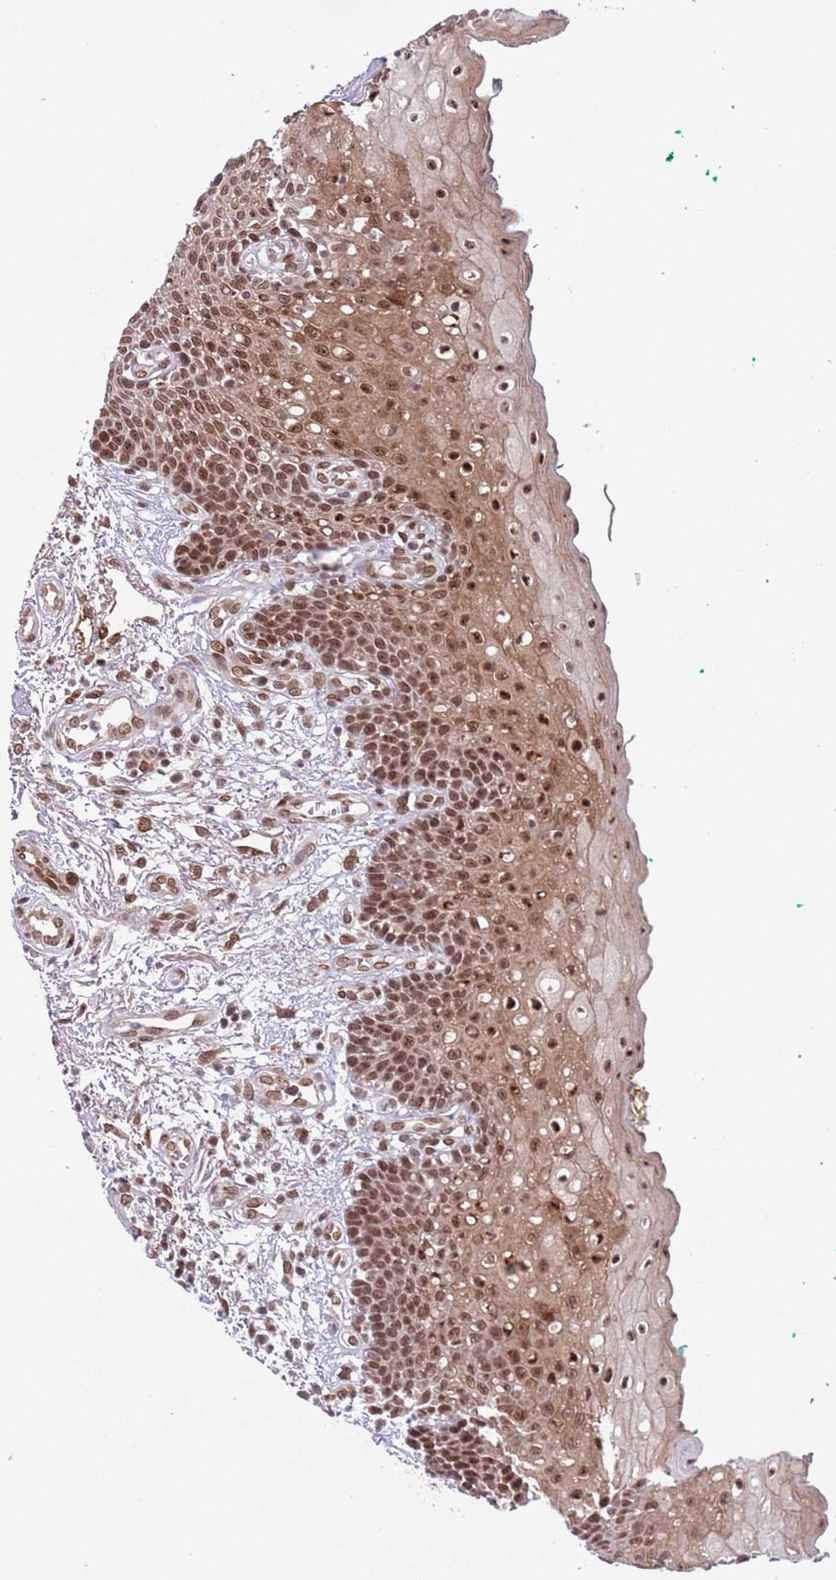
{"staining": {"intensity": "moderate", "quantity": ">75%", "location": "cytoplasmic/membranous,nuclear"}, "tissue": "oral mucosa", "cell_type": "Squamous epithelial cells", "image_type": "normal", "snomed": [{"axis": "morphology", "description": "Normal tissue, NOS"}, {"axis": "morphology", "description": "Squamous cell carcinoma, NOS"}, {"axis": "topography", "description": "Oral tissue"}, {"axis": "topography", "description": "Tounge, NOS"}, {"axis": "topography", "description": "Head-Neck"}], "caption": "An IHC micrograph of benign tissue is shown. Protein staining in brown shows moderate cytoplasmic/membranous,nuclear positivity in oral mucosa within squamous epithelial cells.", "gene": "SIPA1L3", "patient": {"sex": "male", "age": 79}}